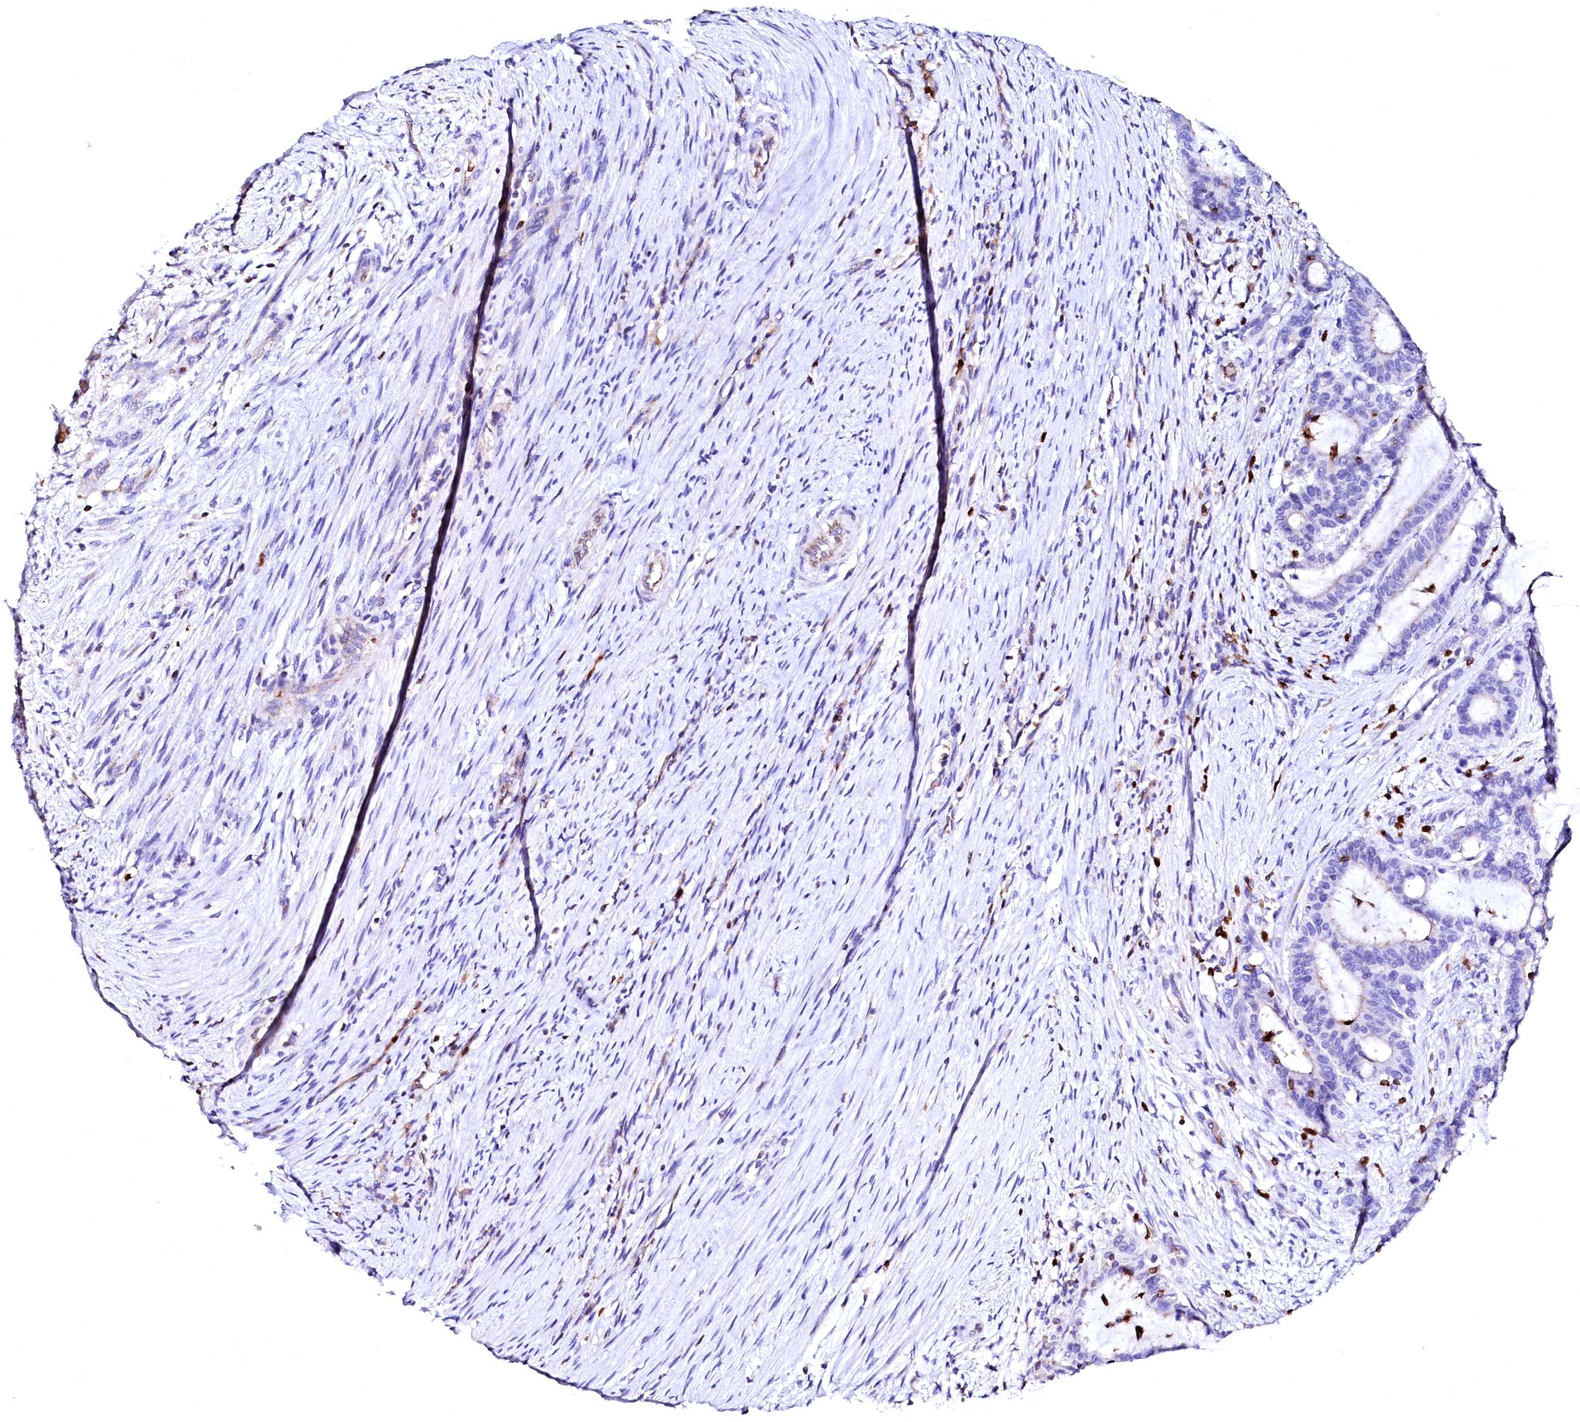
{"staining": {"intensity": "negative", "quantity": "none", "location": "none"}, "tissue": "liver cancer", "cell_type": "Tumor cells", "image_type": "cancer", "snomed": [{"axis": "morphology", "description": "Normal tissue, NOS"}, {"axis": "morphology", "description": "Cholangiocarcinoma"}, {"axis": "topography", "description": "Liver"}, {"axis": "topography", "description": "Peripheral nerve tissue"}], "caption": "Liver cancer (cholangiocarcinoma) was stained to show a protein in brown. There is no significant positivity in tumor cells.", "gene": "RAB27A", "patient": {"sex": "female", "age": 73}}